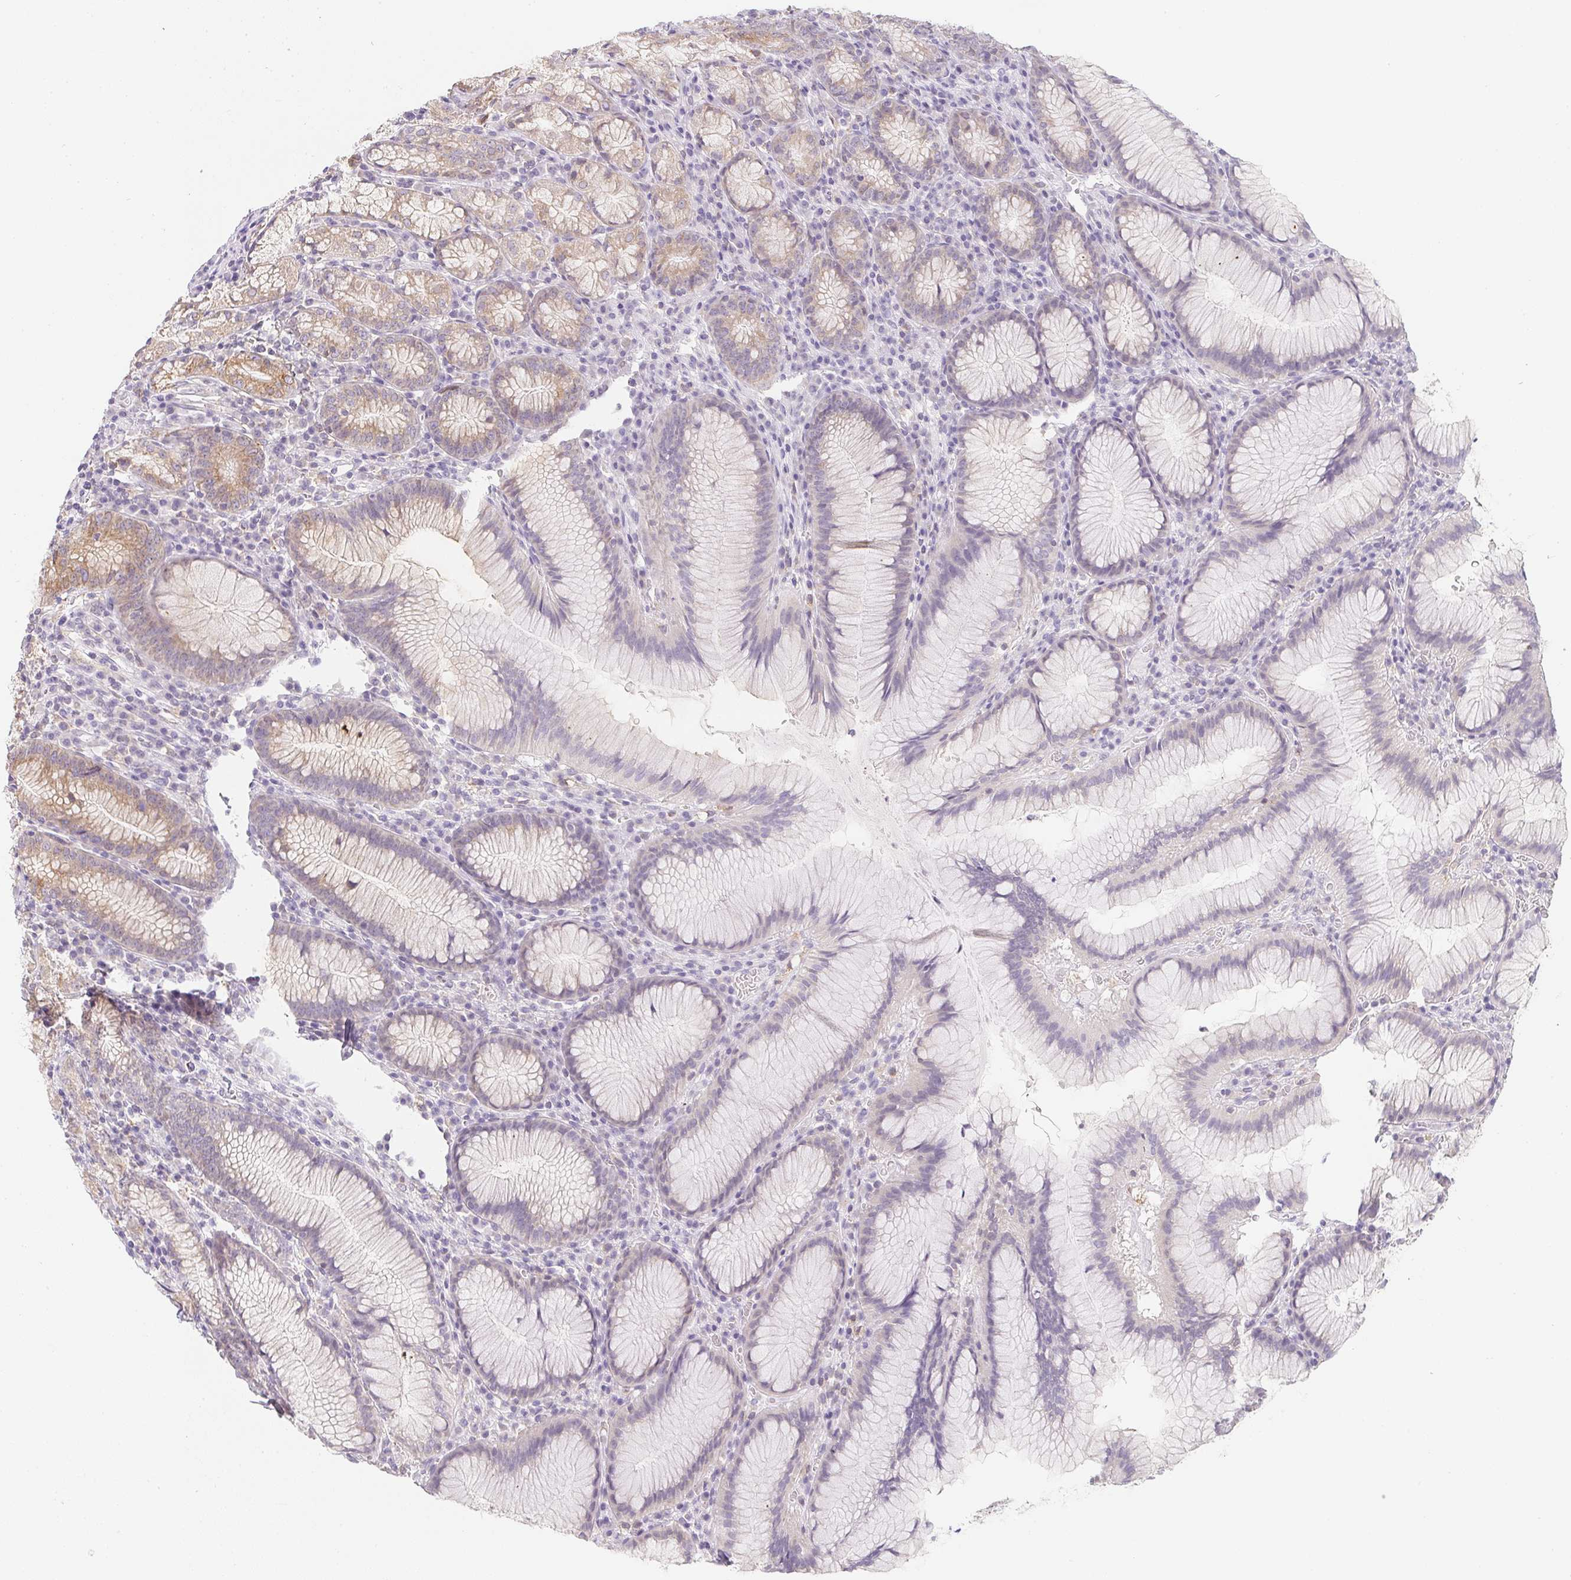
{"staining": {"intensity": "moderate", "quantity": "25%-75%", "location": "cytoplasmic/membranous"}, "tissue": "stomach", "cell_type": "Glandular cells", "image_type": "normal", "snomed": [{"axis": "morphology", "description": "Normal tissue, NOS"}, {"axis": "topography", "description": "Stomach"}], "caption": "Brown immunohistochemical staining in unremarkable human stomach demonstrates moderate cytoplasmic/membranous expression in about 25%-75% of glandular cells.", "gene": "SOAT1", "patient": {"sex": "male", "age": 55}}